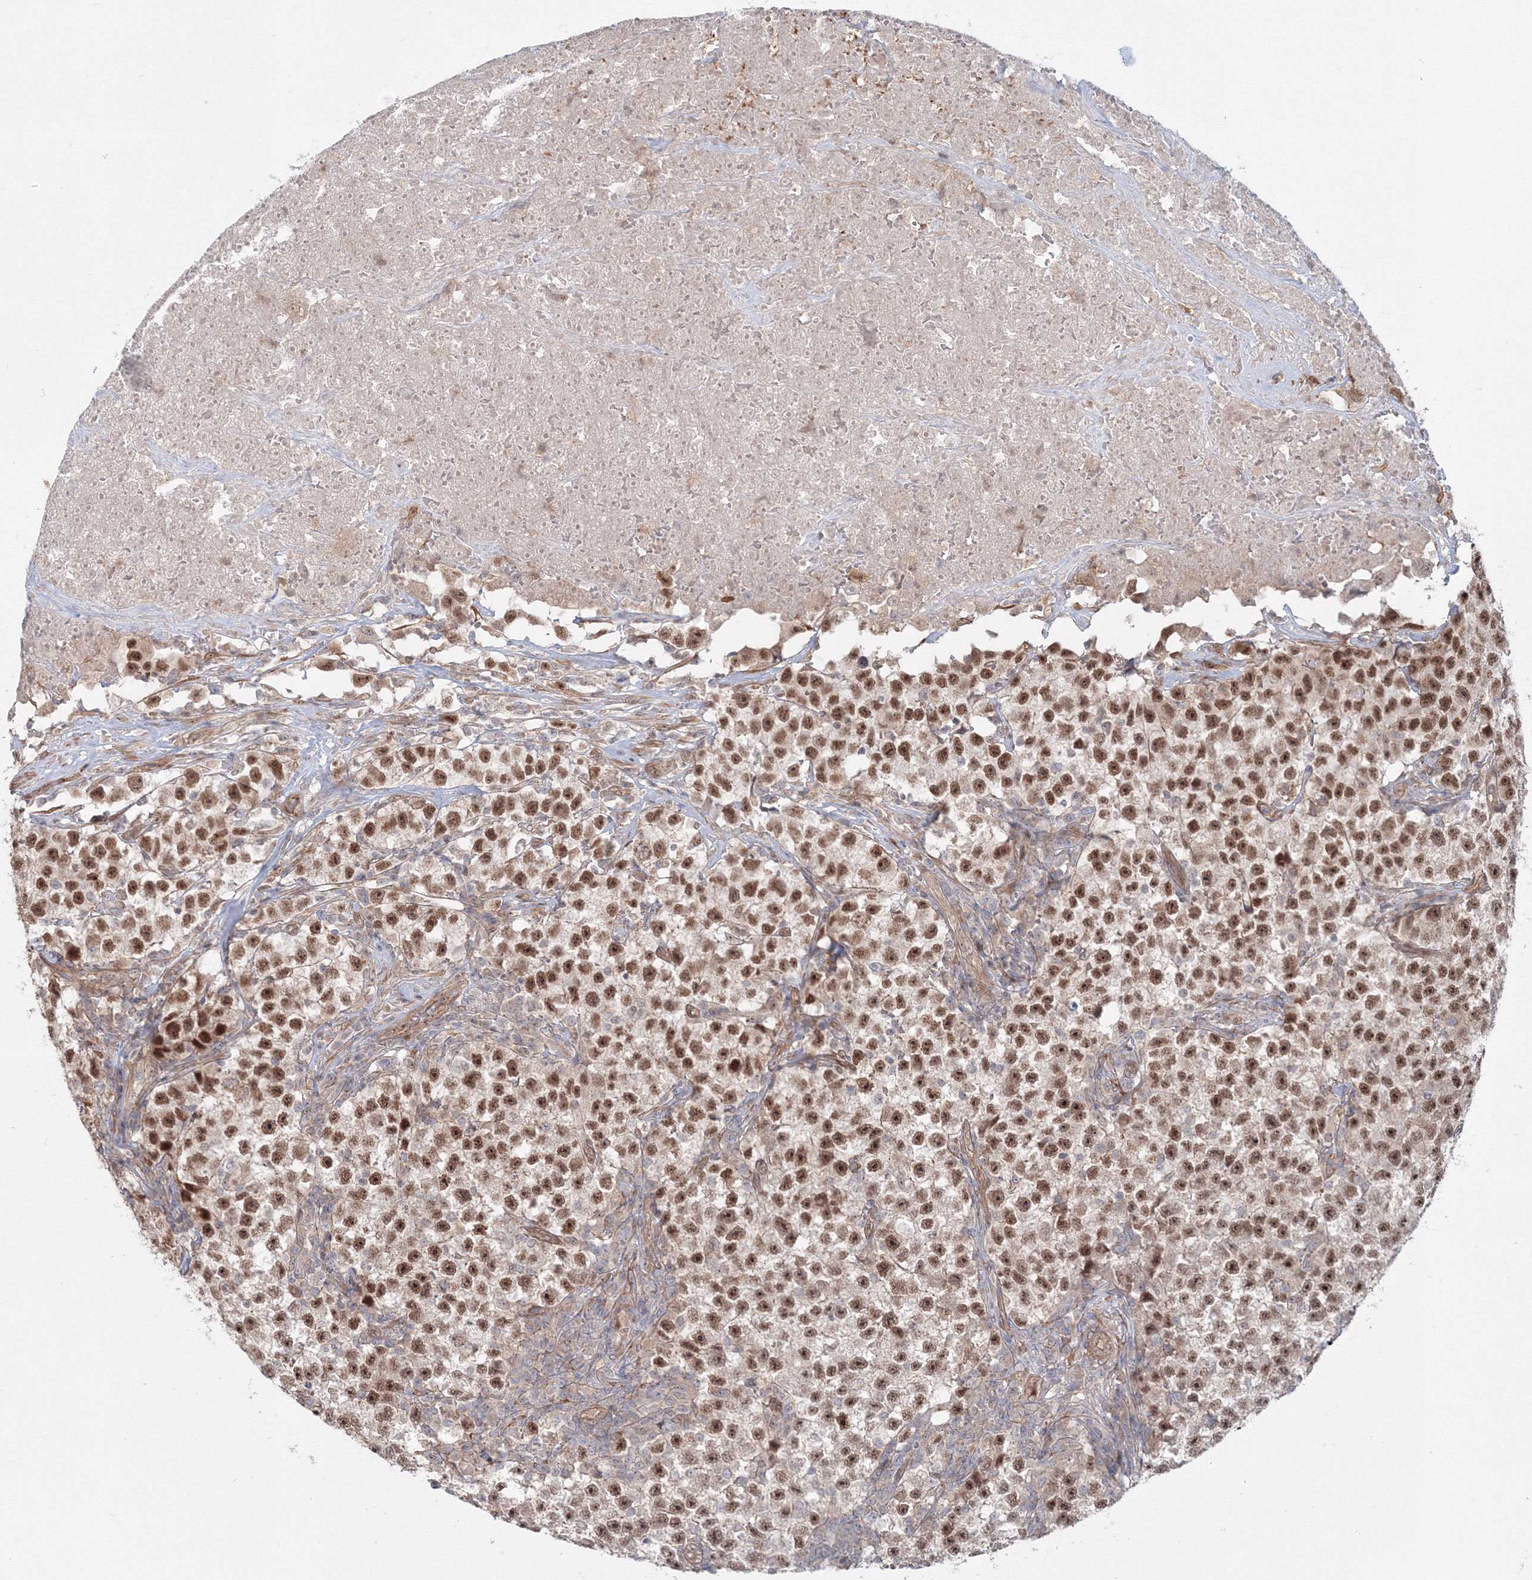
{"staining": {"intensity": "moderate", "quantity": ">75%", "location": "nuclear"}, "tissue": "testis cancer", "cell_type": "Tumor cells", "image_type": "cancer", "snomed": [{"axis": "morphology", "description": "Seminoma, NOS"}, {"axis": "topography", "description": "Testis"}], "caption": "Immunohistochemical staining of seminoma (testis) exhibits medium levels of moderate nuclear protein expression in approximately >75% of tumor cells. (Stains: DAB in brown, nuclei in blue, Microscopy: brightfield microscopy at high magnification).", "gene": "SH3PXD2A", "patient": {"sex": "male", "age": 22}}